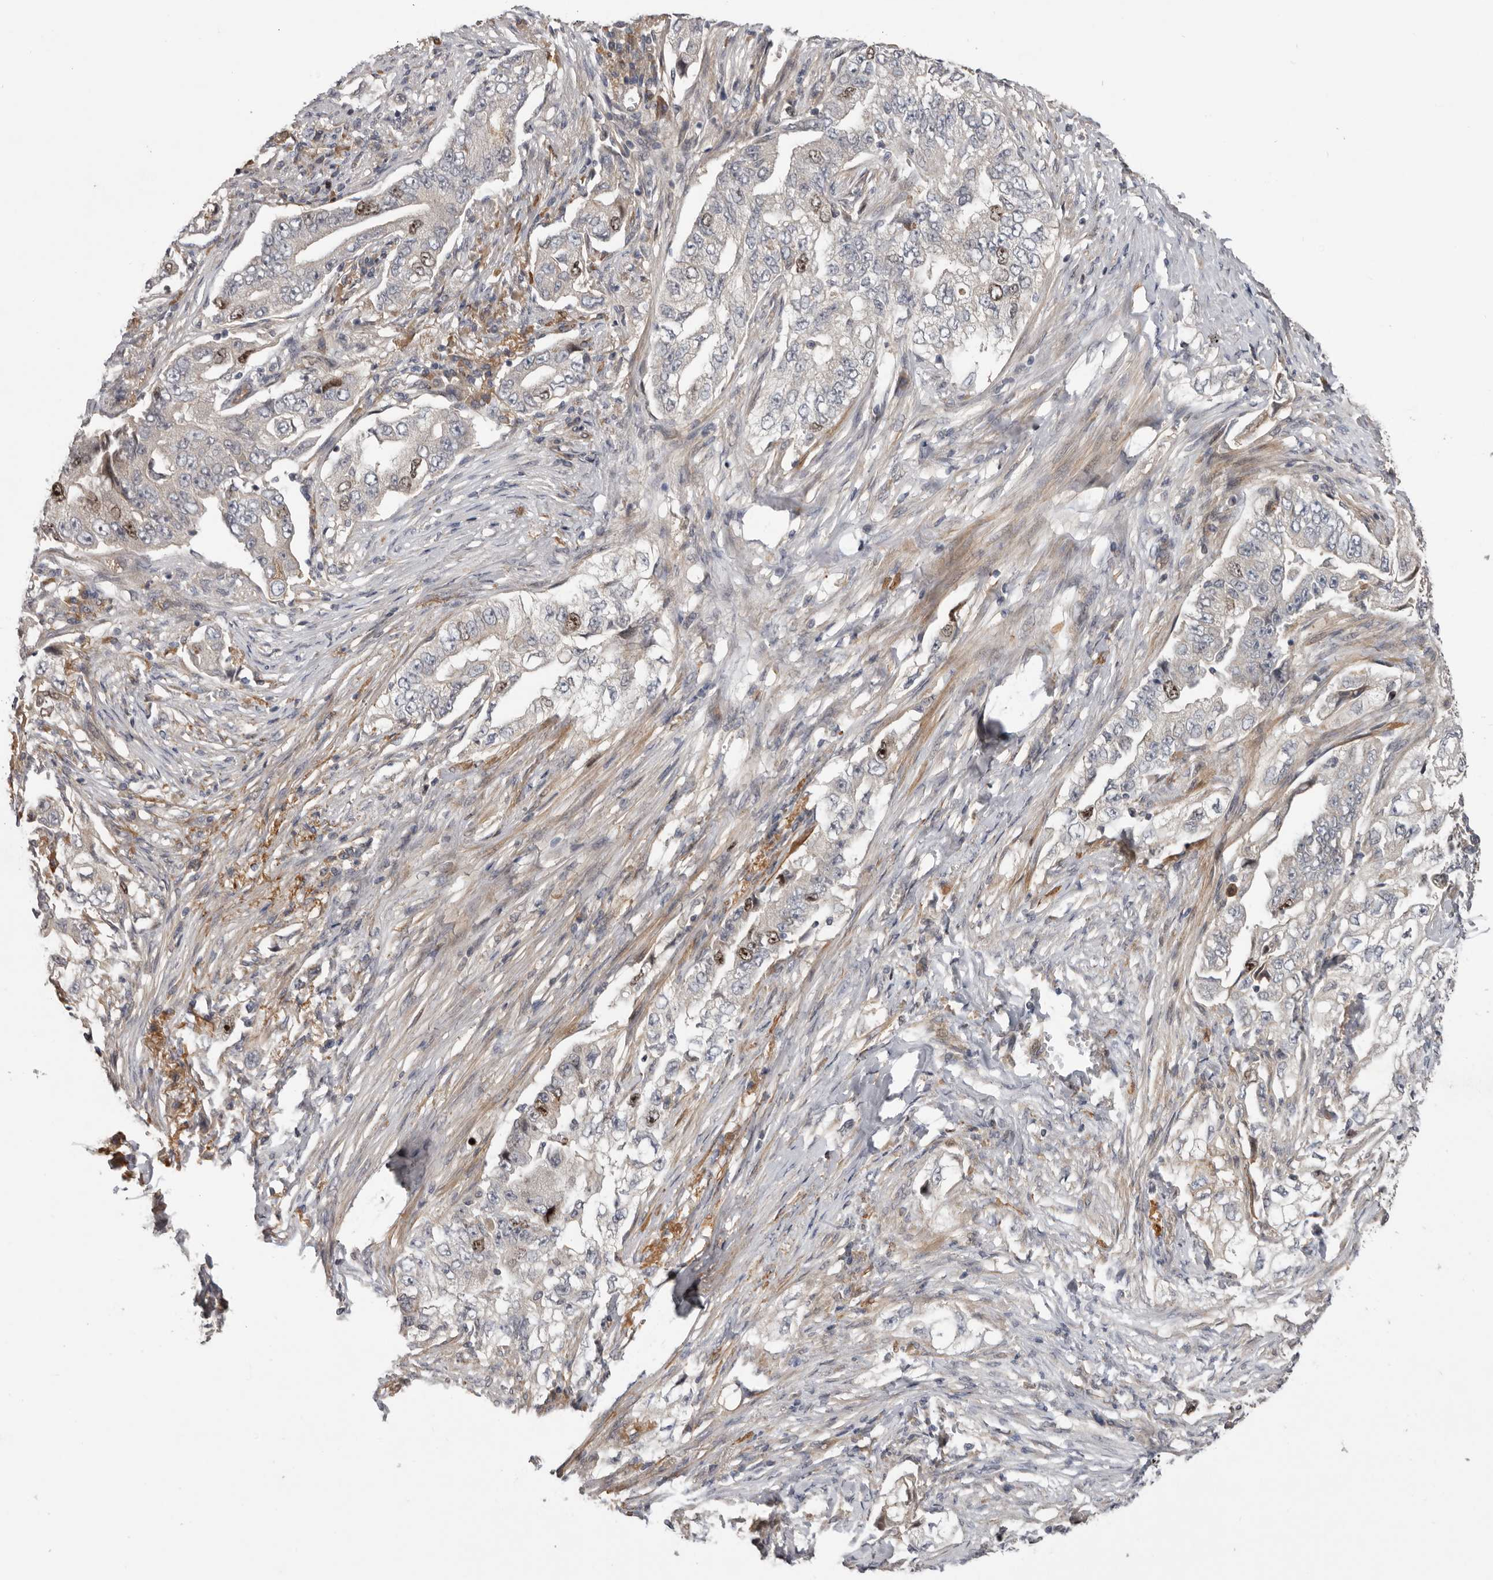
{"staining": {"intensity": "moderate", "quantity": "<25%", "location": "nuclear"}, "tissue": "lung cancer", "cell_type": "Tumor cells", "image_type": "cancer", "snomed": [{"axis": "morphology", "description": "Adenocarcinoma, NOS"}, {"axis": "topography", "description": "Lung"}], "caption": "High-power microscopy captured an IHC image of adenocarcinoma (lung), revealing moderate nuclear expression in about <25% of tumor cells. Using DAB (brown) and hematoxylin (blue) stains, captured at high magnification using brightfield microscopy.", "gene": "CDCA8", "patient": {"sex": "female", "age": 51}}